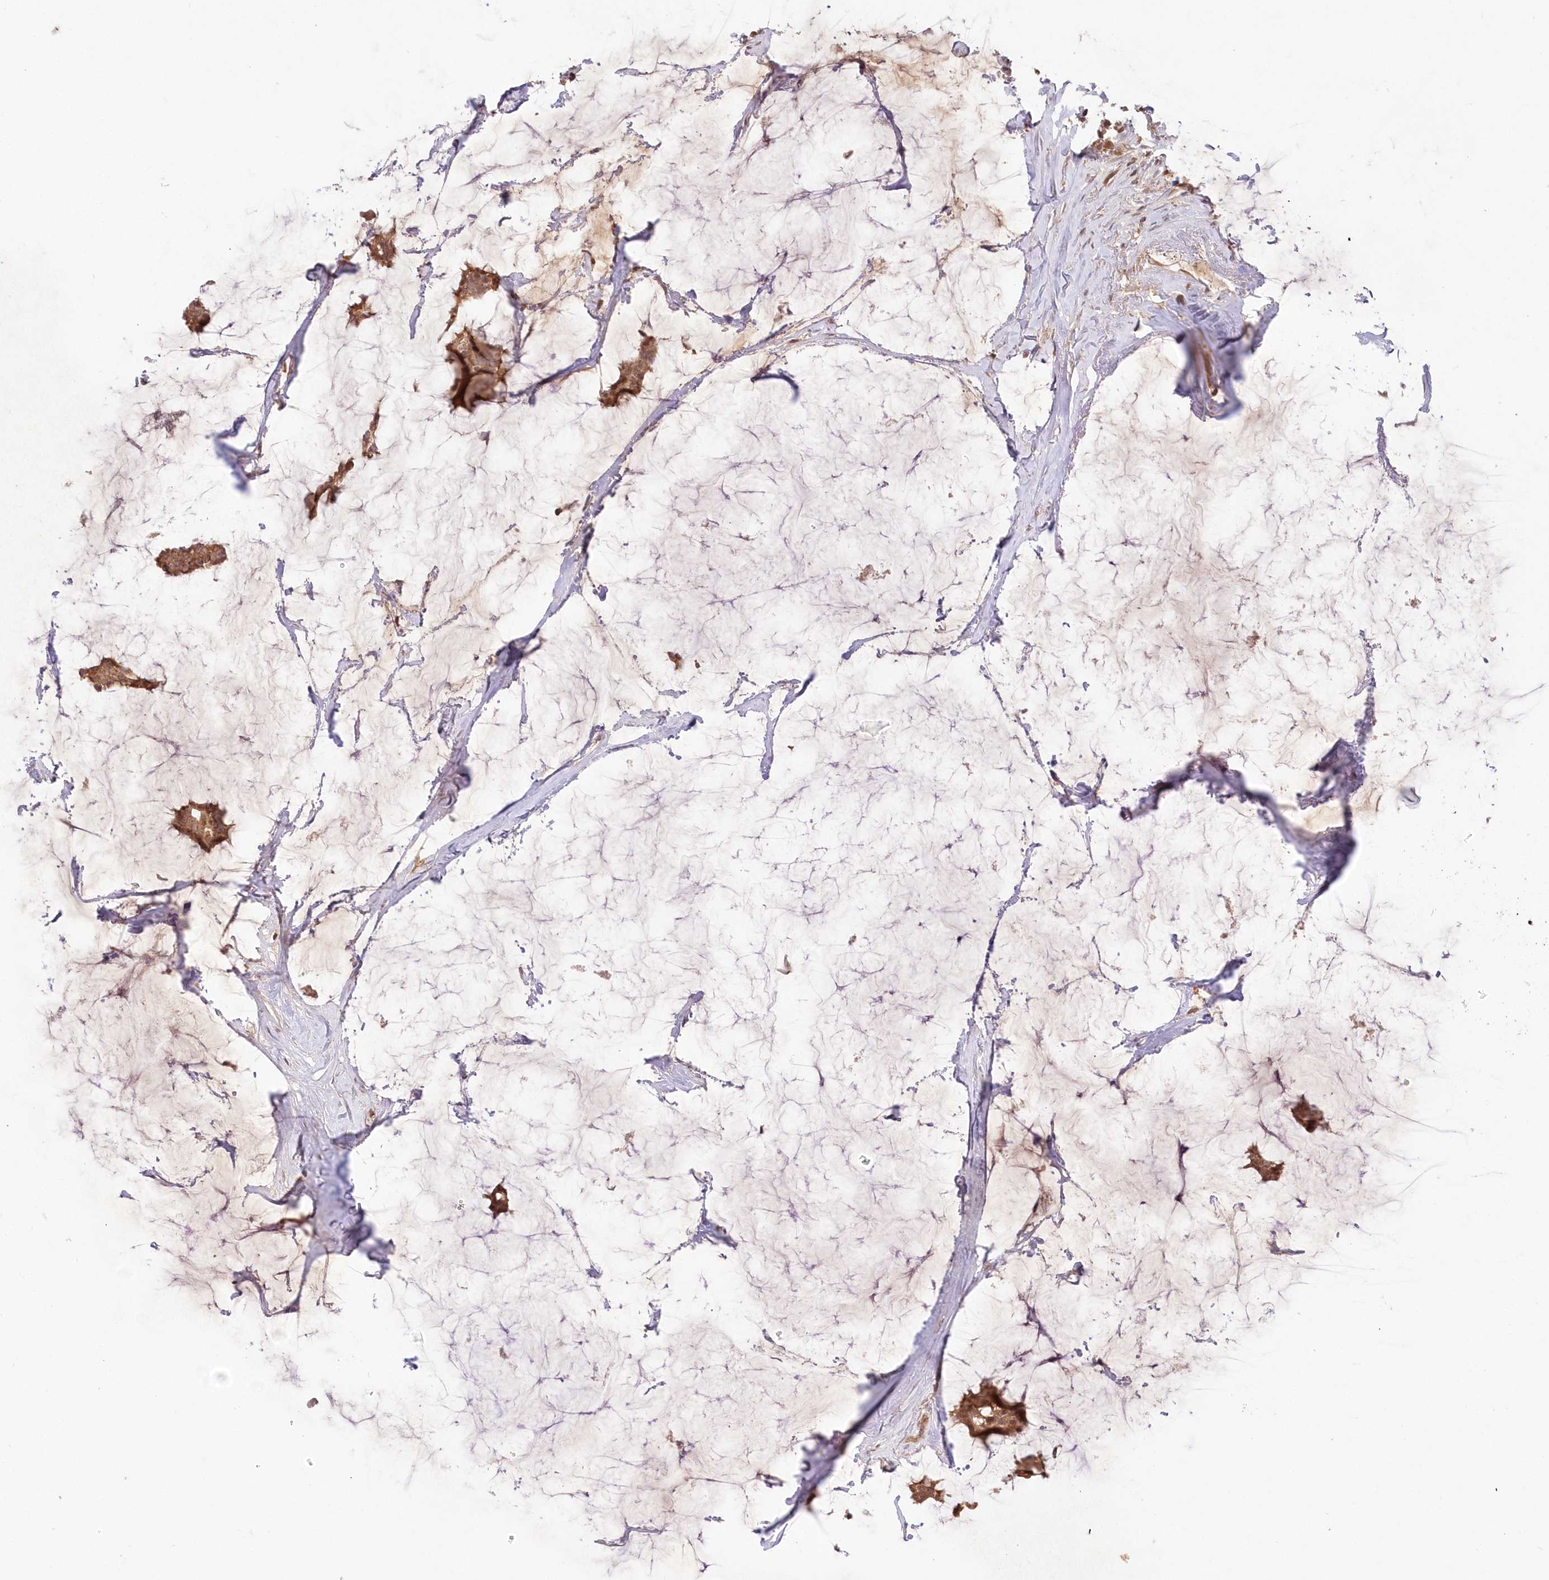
{"staining": {"intensity": "moderate", "quantity": ">75%", "location": "cytoplasmic/membranous"}, "tissue": "breast cancer", "cell_type": "Tumor cells", "image_type": "cancer", "snomed": [{"axis": "morphology", "description": "Duct carcinoma"}, {"axis": "topography", "description": "Breast"}], "caption": "A micrograph of human breast cancer (infiltrating ductal carcinoma) stained for a protein shows moderate cytoplasmic/membranous brown staining in tumor cells.", "gene": "MTMR3", "patient": {"sex": "female", "age": 93}}